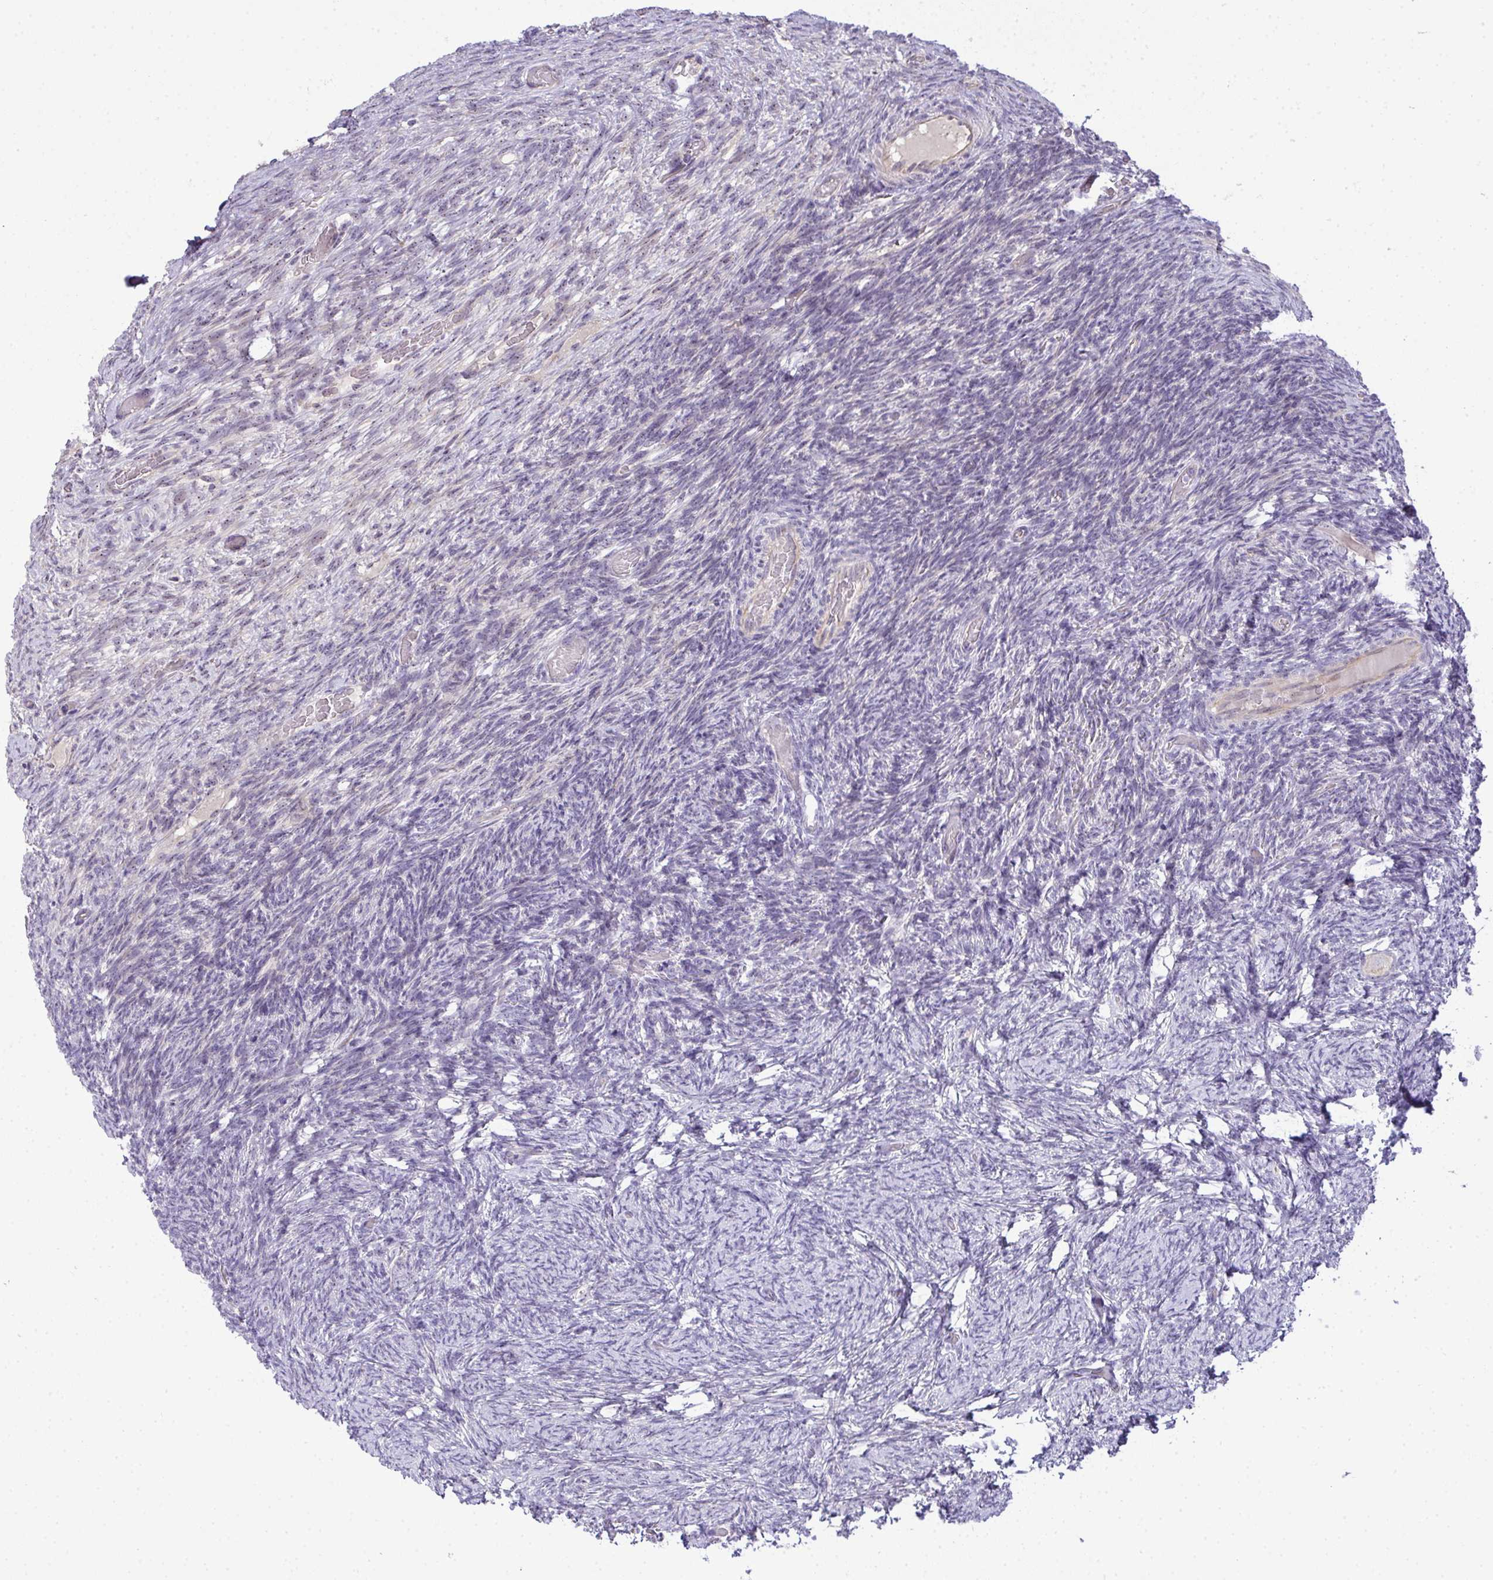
{"staining": {"intensity": "negative", "quantity": "none", "location": "none"}, "tissue": "ovary", "cell_type": "Follicle cells", "image_type": "normal", "snomed": [{"axis": "morphology", "description": "Normal tissue, NOS"}, {"axis": "topography", "description": "Ovary"}], "caption": "The IHC histopathology image has no significant positivity in follicle cells of ovary. (Brightfield microscopy of DAB (3,3'-diaminobenzidine) immunohistochemistry at high magnification).", "gene": "NT5C1A", "patient": {"sex": "female", "age": 34}}